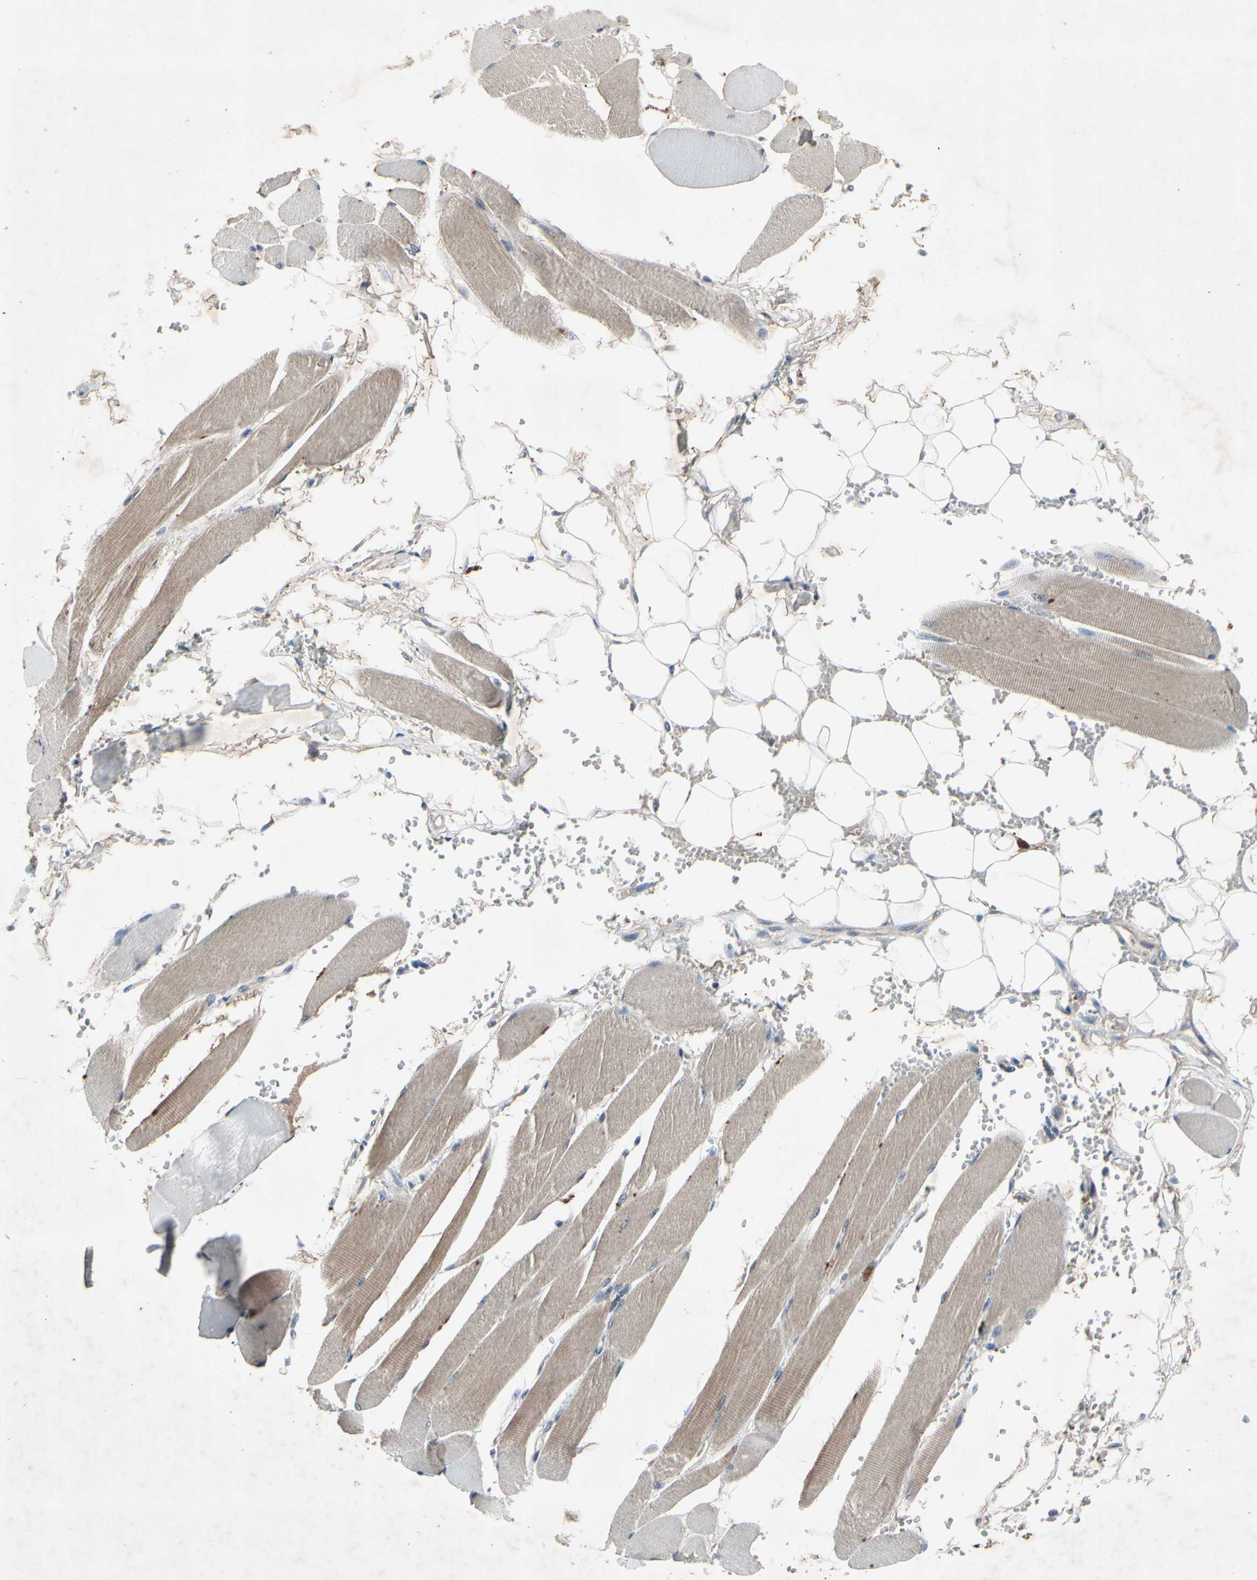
{"staining": {"intensity": "weak", "quantity": ">75%", "location": "cytoplasmic/membranous"}, "tissue": "skeletal muscle", "cell_type": "Myocytes", "image_type": "normal", "snomed": [{"axis": "morphology", "description": "Normal tissue, NOS"}, {"axis": "topography", "description": "Skeletal muscle"}, {"axis": "topography", "description": "Oral tissue"}, {"axis": "topography", "description": "Peripheral nerve tissue"}], "caption": "DAB (3,3'-diaminobenzidine) immunohistochemical staining of benign skeletal muscle displays weak cytoplasmic/membranous protein expression in about >75% of myocytes.", "gene": "NSF", "patient": {"sex": "female", "age": 84}}